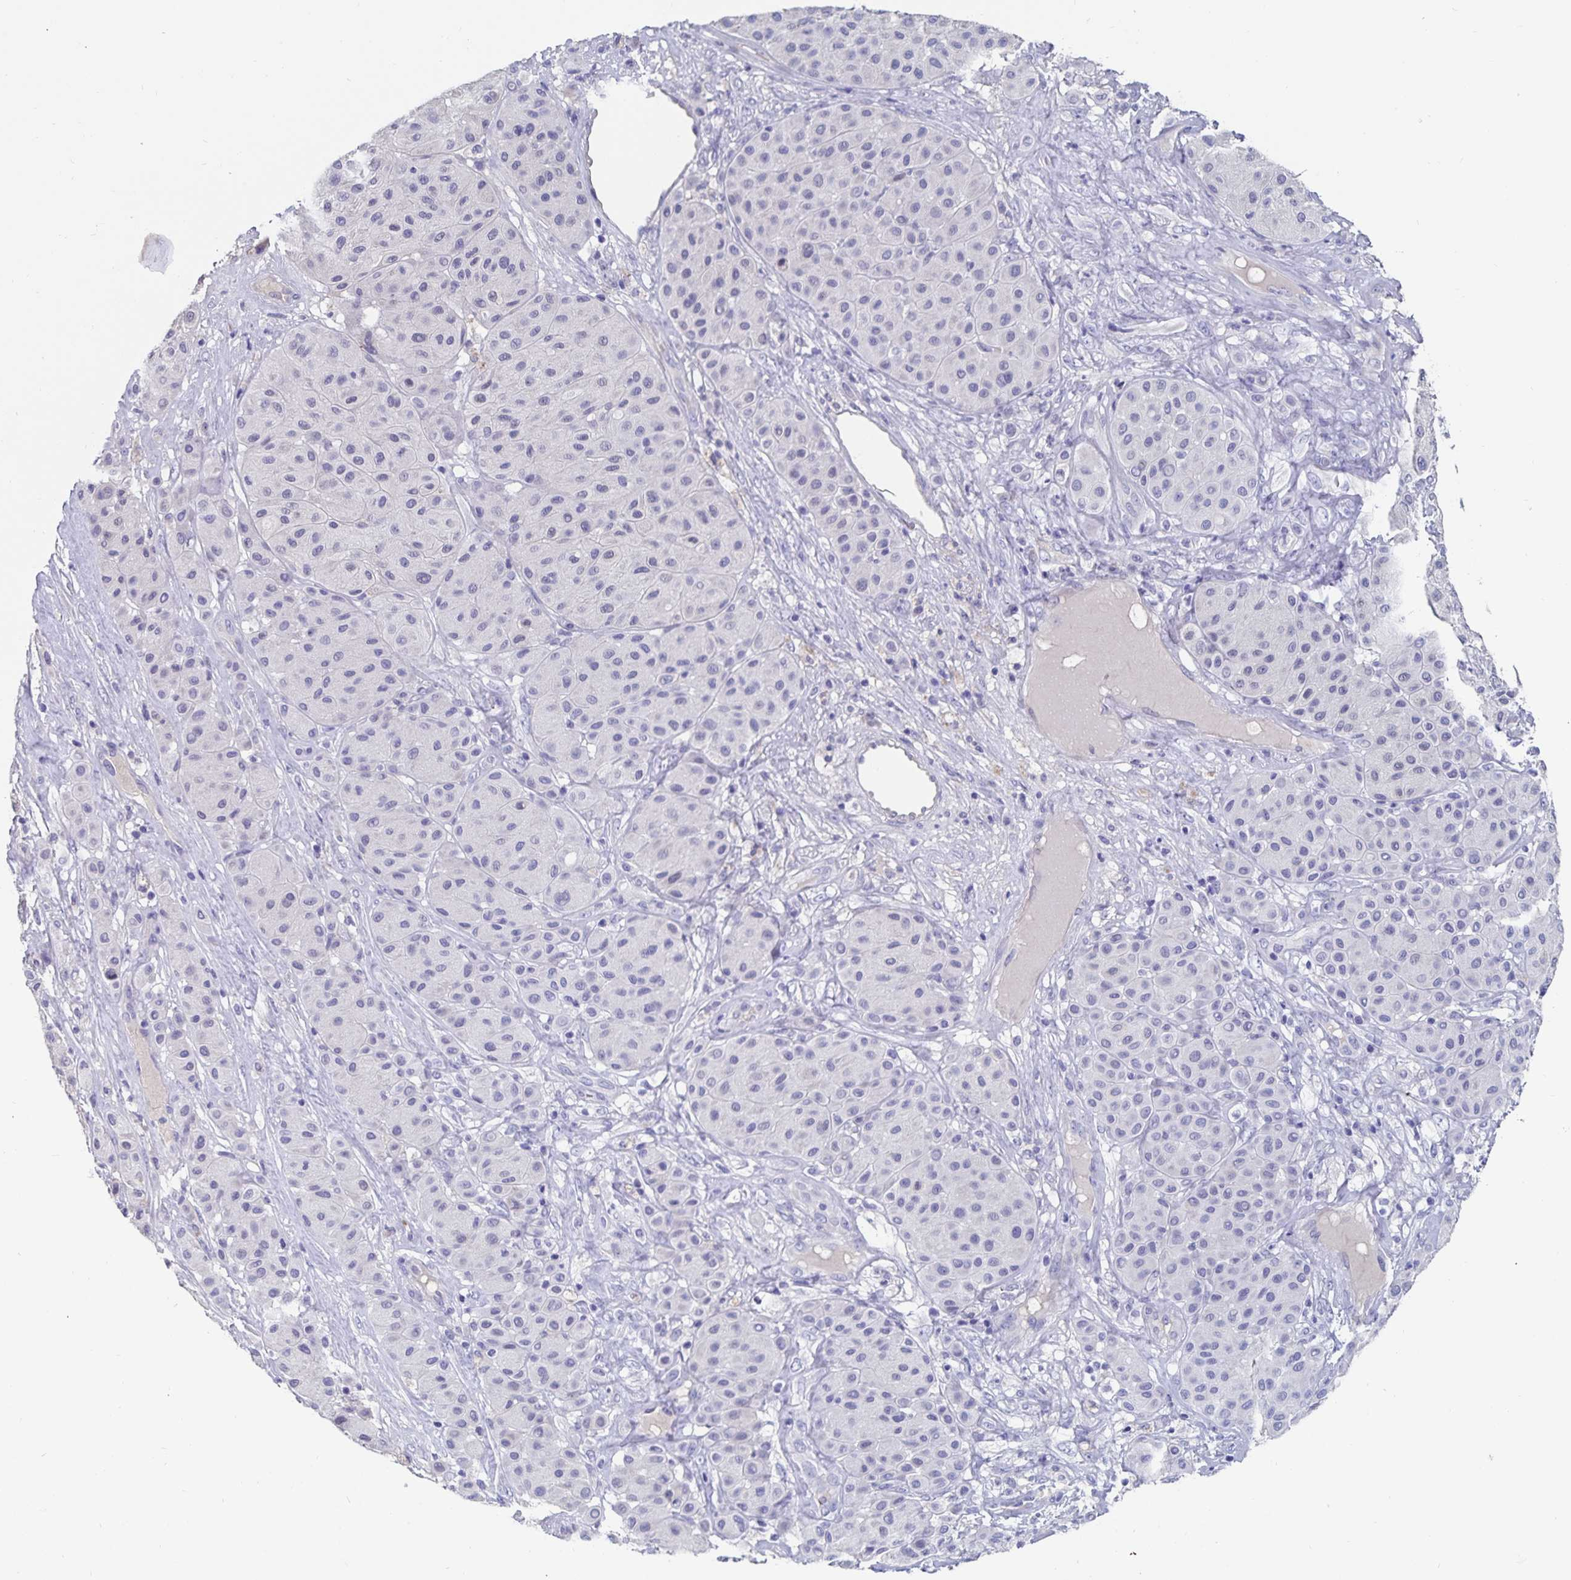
{"staining": {"intensity": "negative", "quantity": "none", "location": "none"}, "tissue": "melanoma", "cell_type": "Tumor cells", "image_type": "cancer", "snomed": [{"axis": "morphology", "description": "Malignant melanoma, Metastatic site"}, {"axis": "topography", "description": "Smooth muscle"}], "caption": "Melanoma was stained to show a protein in brown. There is no significant expression in tumor cells. (DAB (3,3'-diaminobenzidine) immunohistochemistry with hematoxylin counter stain).", "gene": "CFAP69", "patient": {"sex": "male", "age": 41}}